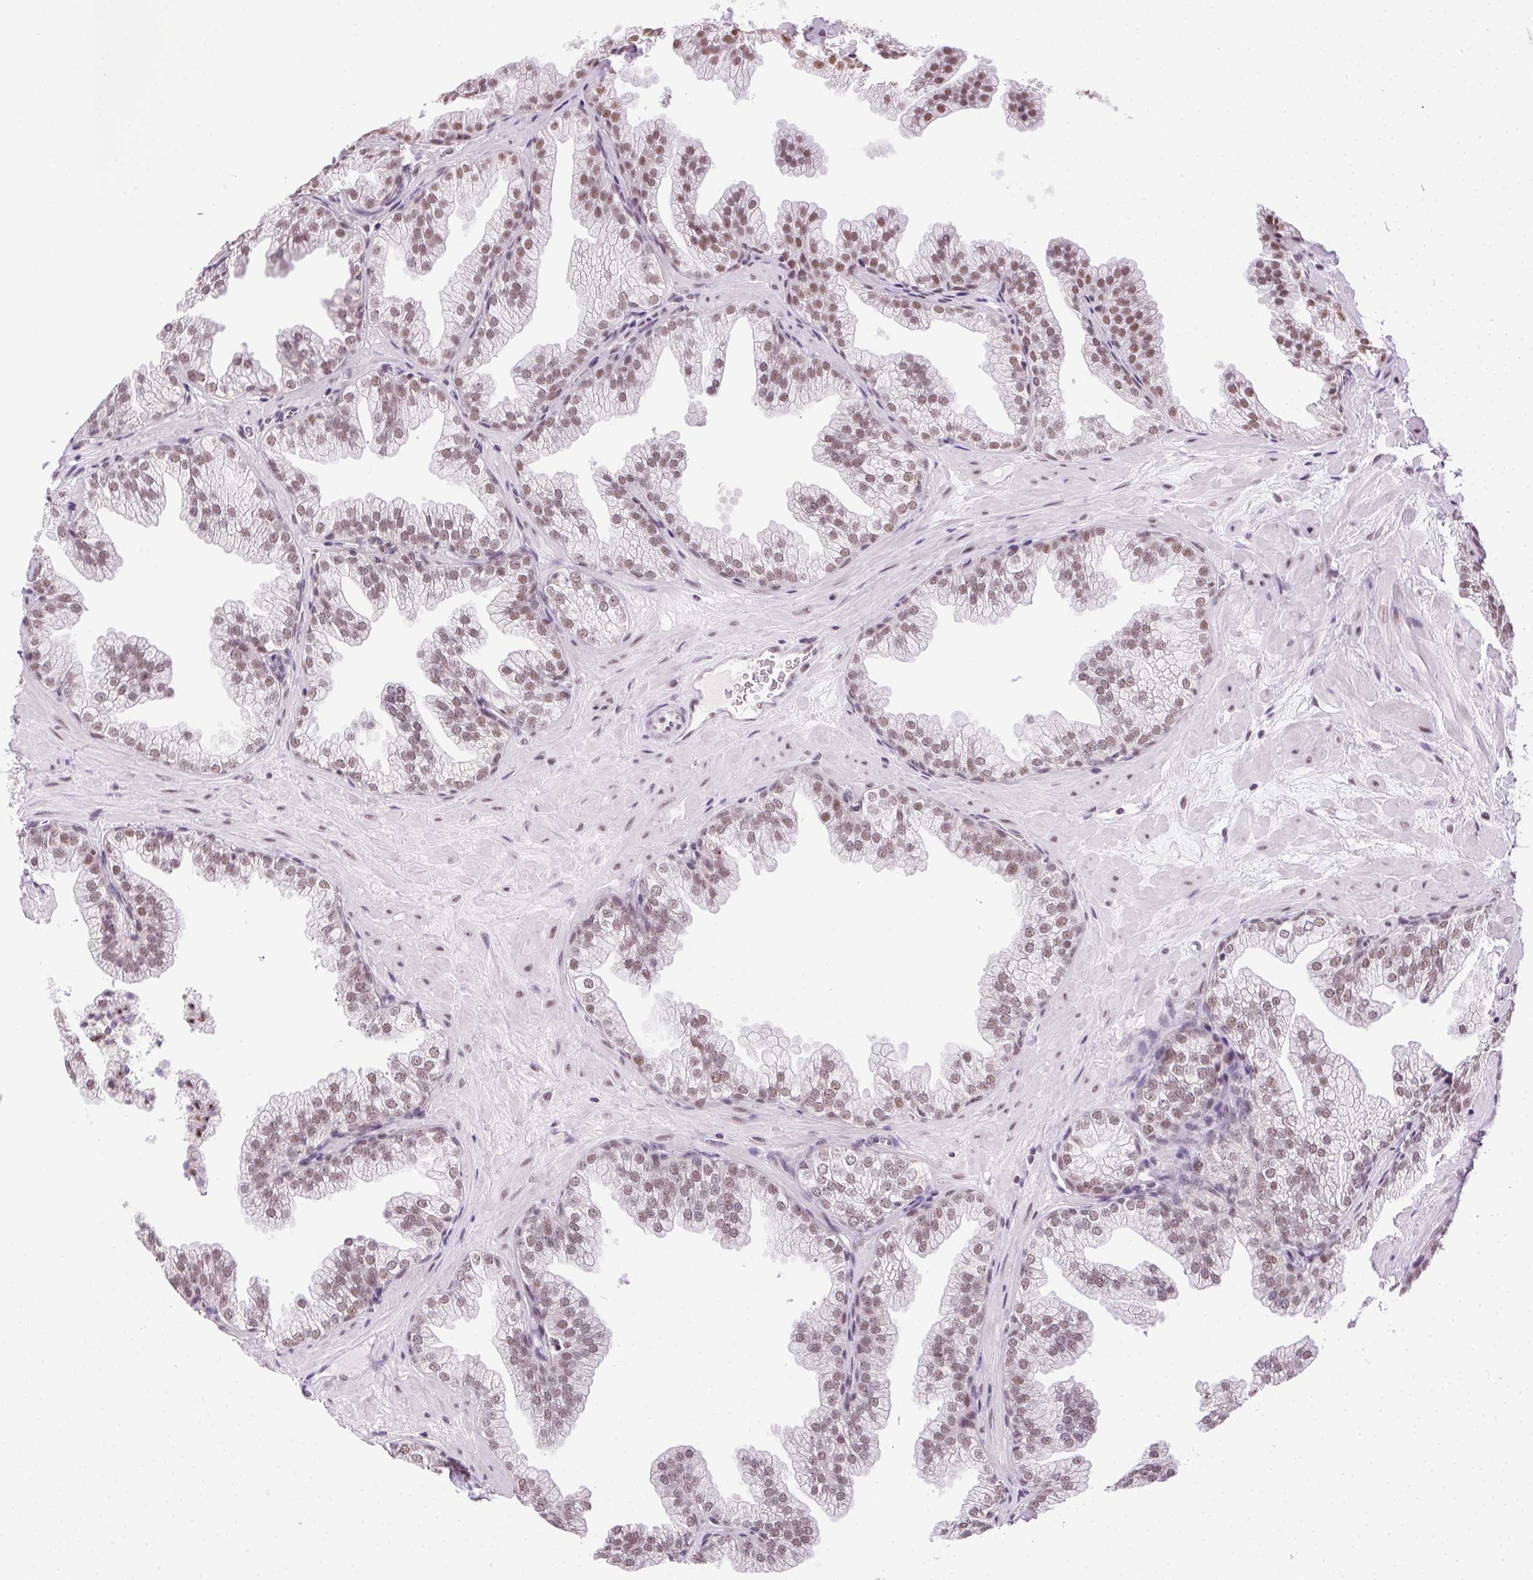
{"staining": {"intensity": "weak", "quantity": ">75%", "location": "nuclear"}, "tissue": "prostate", "cell_type": "Glandular cells", "image_type": "normal", "snomed": [{"axis": "morphology", "description": "Normal tissue, NOS"}, {"axis": "topography", "description": "Prostate"}], "caption": "A brown stain highlights weak nuclear staining of a protein in glandular cells of unremarkable prostate.", "gene": "TRA2B", "patient": {"sex": "male", "age": 37}}